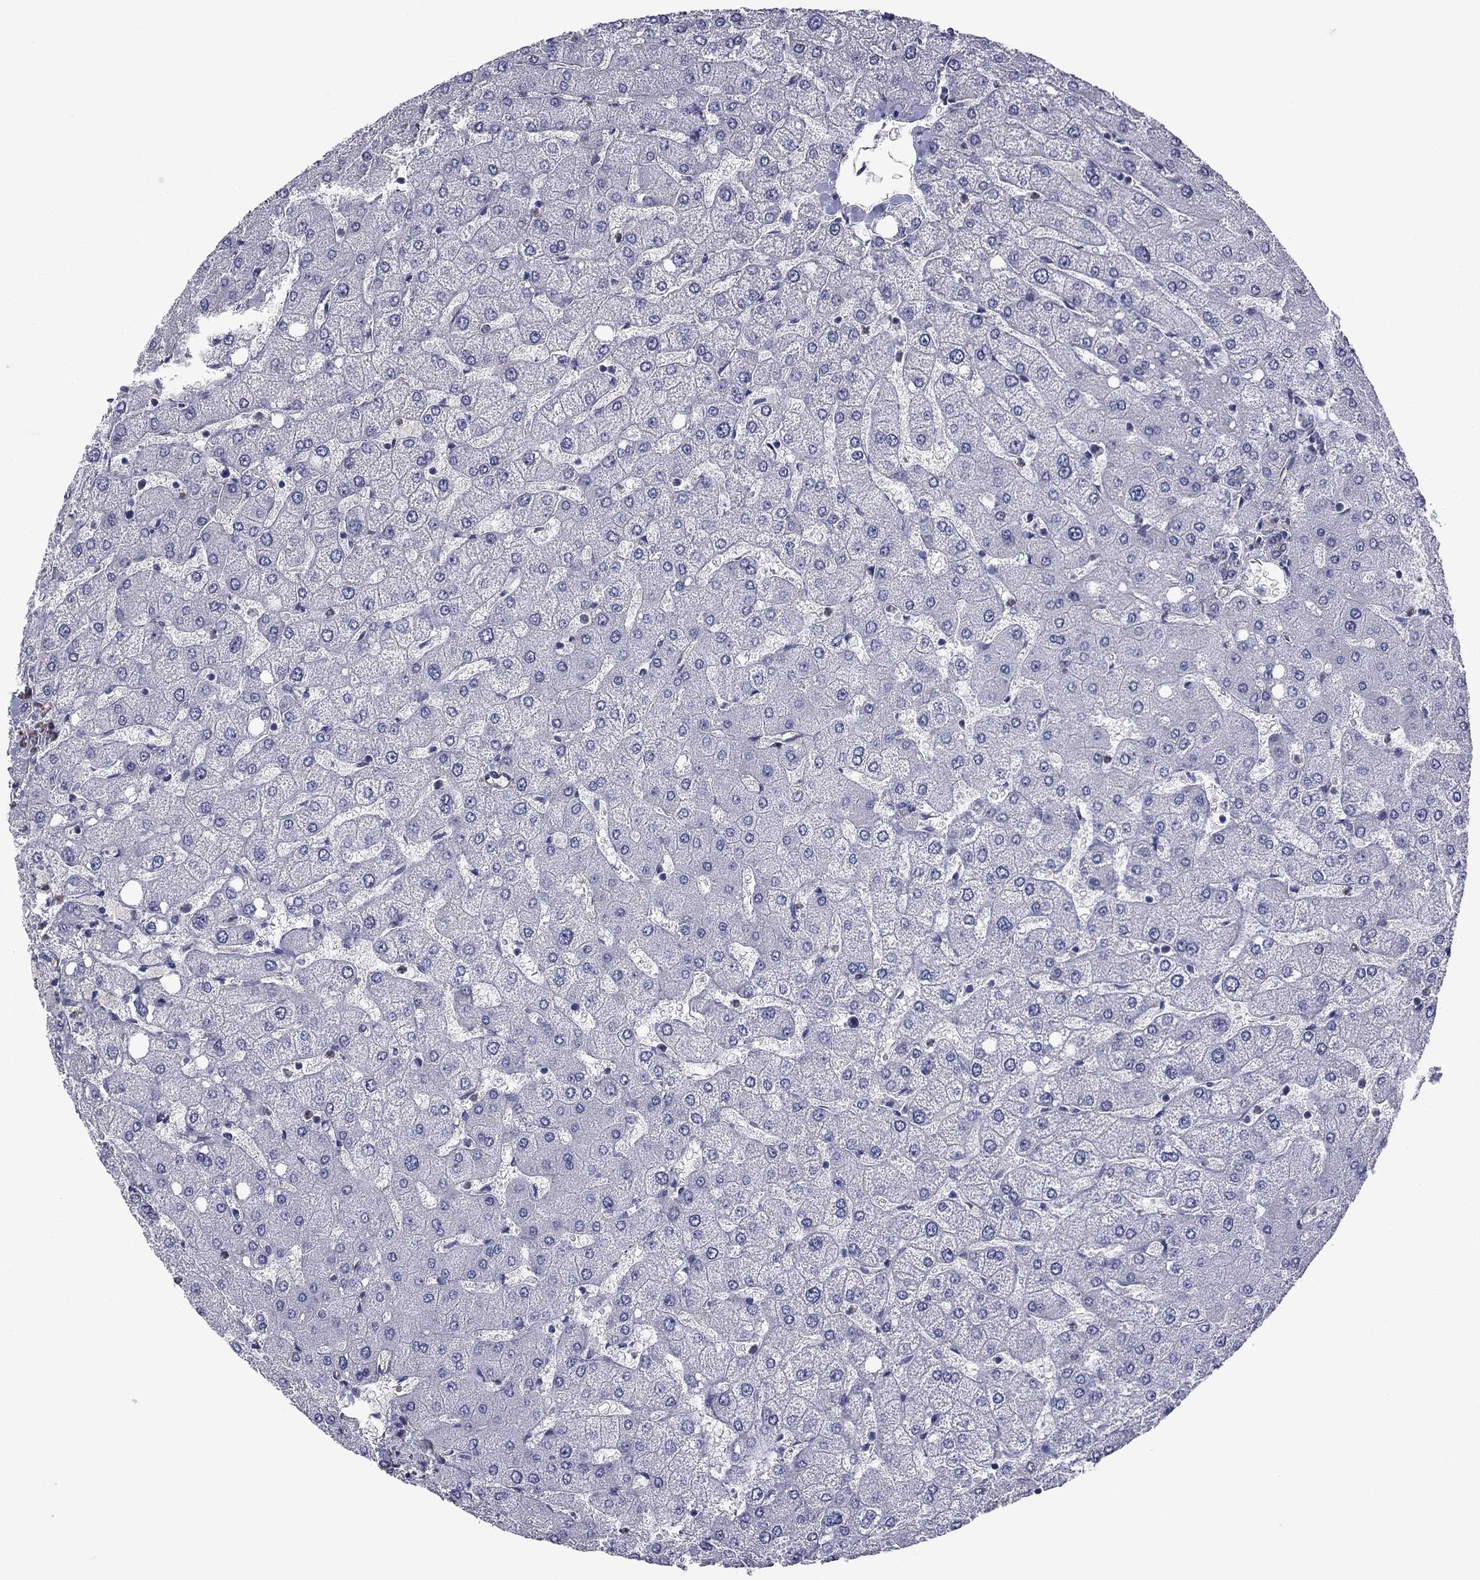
{"staining": {"intensity": "negative", "quantity": "none", "location": "none"}, "tissue": "liver", "cell_type": "Cholangiocytes", "image_type": "normal", "snomed": [{"axis": "morphology", "description": "Normal tissue, NOS"}, {"axis": "topography", "description": "Liver"}], "caption": "Immunohistochemistry of benign human liver exhibits no expression in cholangiocytes.", "gene": "TCHH", "patient": {"sex": "female", "age": 54}}